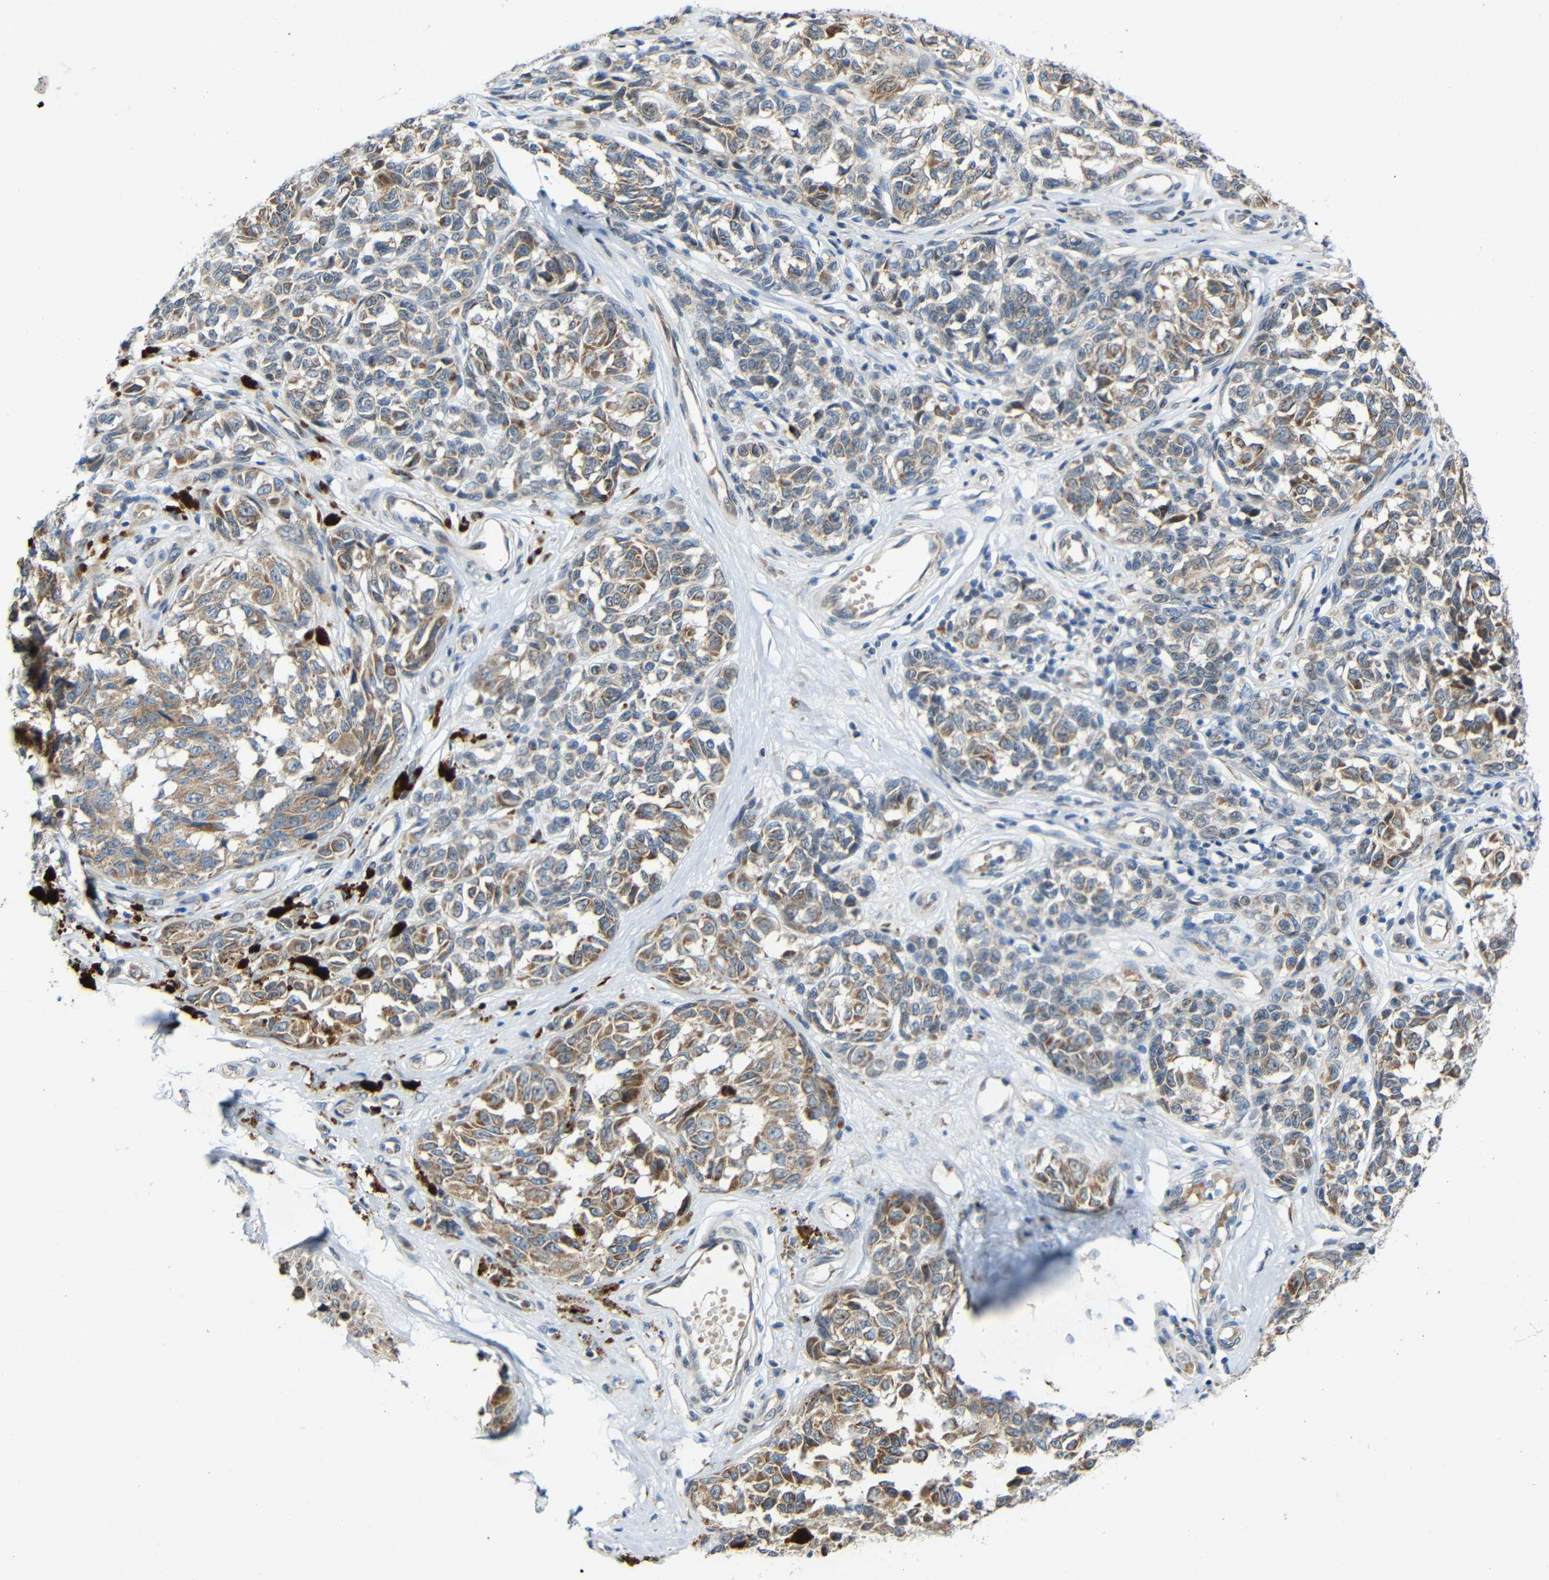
{"staining": {"intensity": "weak", "quantity": ">75%", "location": "cytoplasmic/membranous"}, "tissue": "melanoma", "cell_type": "Tumor cells", "image_type": "cancer", "snomed": [{"axis": "morphology", "description": "Malignant melanoma, NOS"}, {"axis": "topography", "description": "Skin"}], "caption": "Immunohistochemical staining of melanoma displays weak cytoplasmic/membranous protein staining in approximately >75% of tumor cells.", "gene": "TMEM25", "patient": {"sex": "female", "age": 64}}